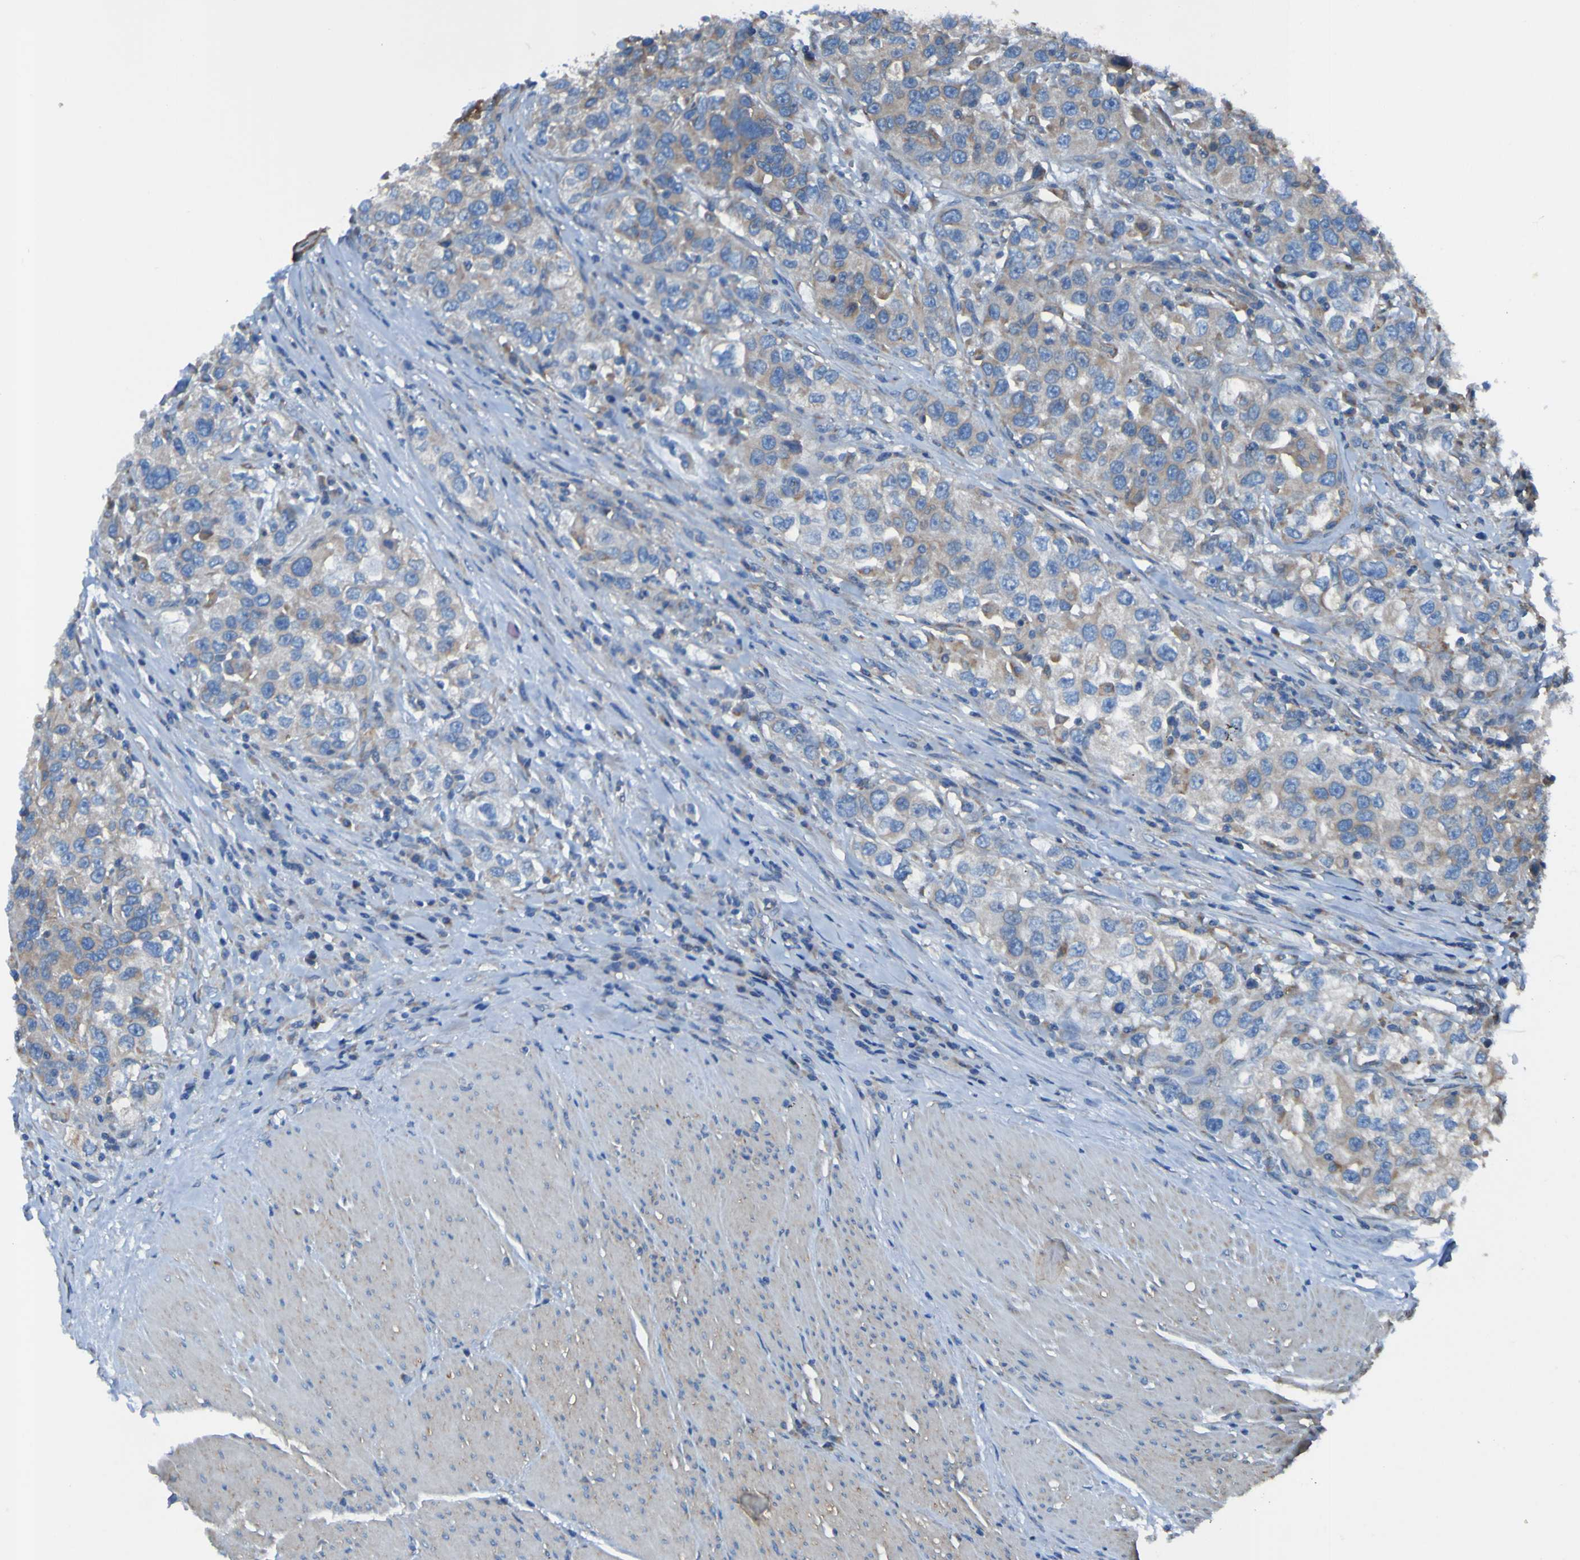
{"staining": {"intensity": "moderate", "quantity": "25%-75%", "location": "cytoplasmic/membranous"}, "tissue": "urothelial cancer", "cell_type": "Tumor cells", "image_type": "cancer", "snomed": [{"axis": "morphology", "description": "Urothelial carcinoma, High grade"}, {"axis": "topography", "description": "Urinary bladder"}], "caption": "Protein staining displays moderate cytoplasmic/membranous staining in about 25%-75% of tumor cells in high-grade urothelial carcinoma.", "gene": "RAB5B", "patient": {"sex": "female", "age": 80}}